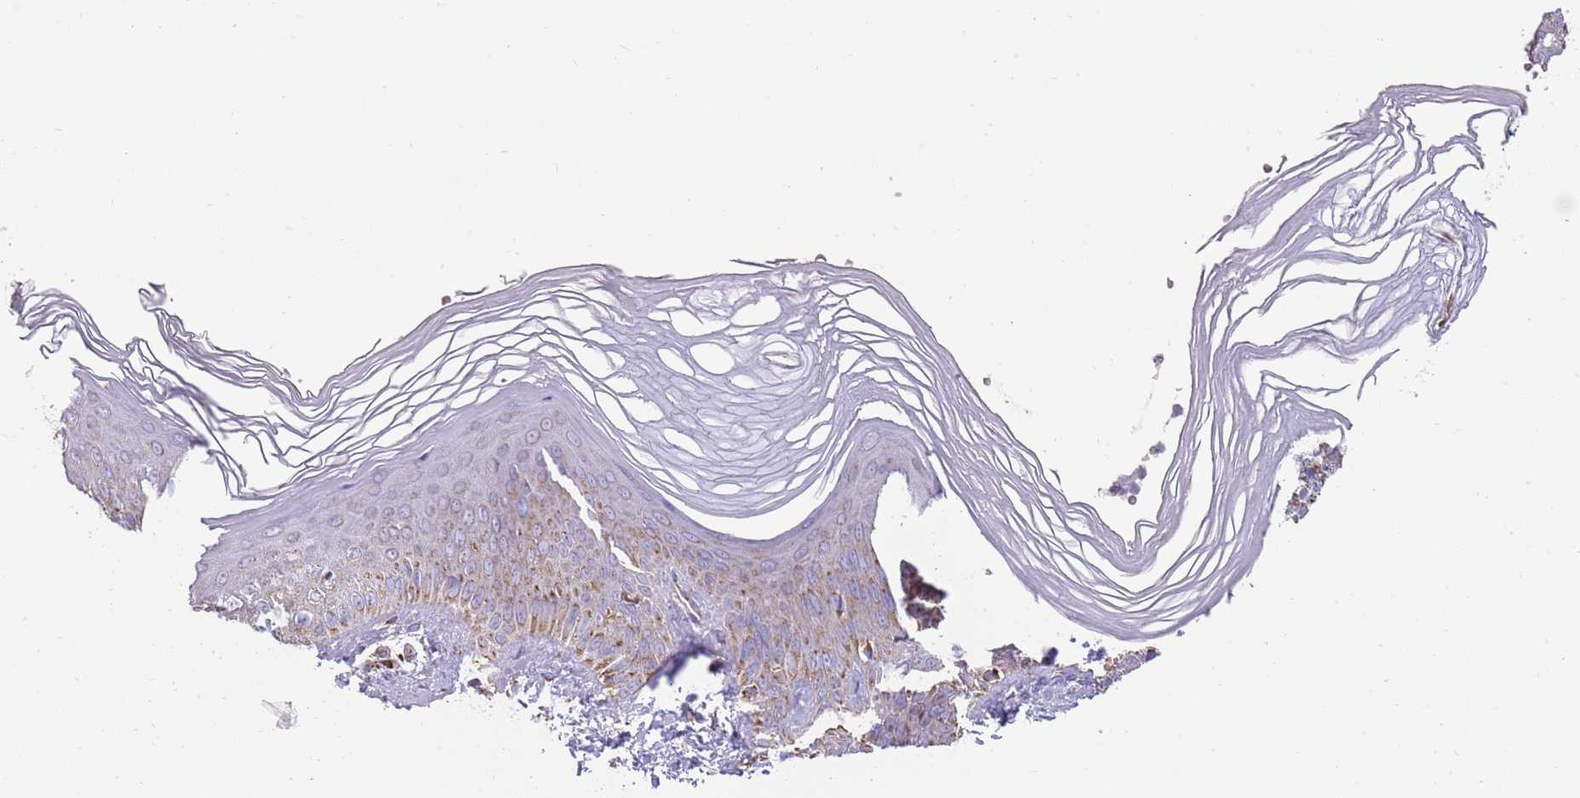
{"staining": {"intensity": "moderate", "quantity": "<25%", "location": "cytoplasmic/membranous"}, "tissue": "skin", "cell_type": "Epidermal cells", "image_type": "normal", "snomed": [{"axis": "morphology", "description": "Normal tissue, NOS"}, {"axis": "morphology", "description": "Inflammation, NOS"}, {"axis": "topography", "description": "Soft tissue"}, {"axis": "topography", "description": "Anal"}], "caption": "IHC of unremarkable skin reveals low levels of moderate cytoplasmic/membranous positivity in approximately <25% of epidermal cells.", "gene": "TTLL1", "patient": {"sex": "female", "age": 15}}